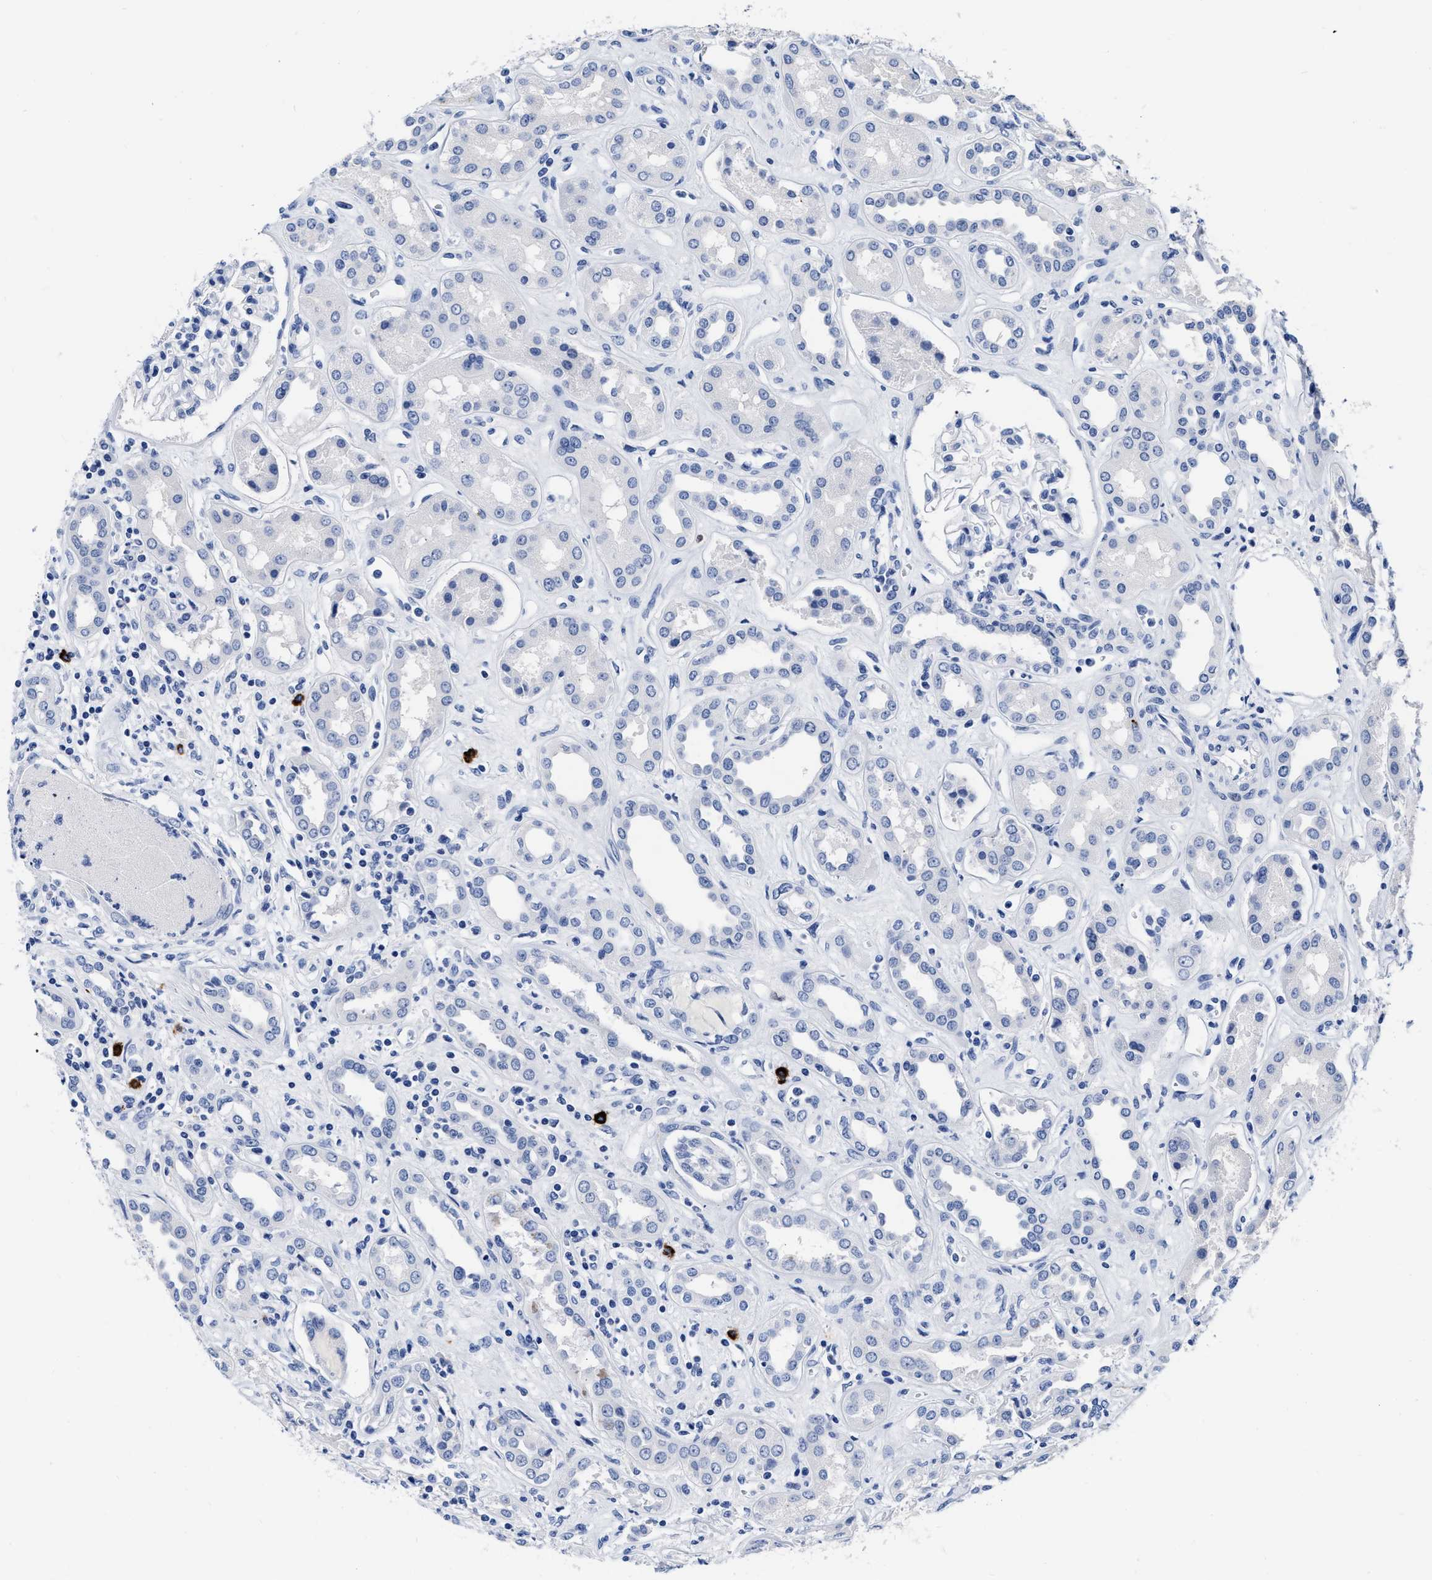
{"staining": {"intensity": "negative", "quantity": "none", "location": "none"}, "tissue": "kidney", "cell_type": "Cells in glomeruli", "image_type": "normal", "snomed": [{"axis": "morphology", "description": "Normal tissue, NOS"}, {"axis": "topography", "description": "Kidney"}], "caption": "Cells in glomeruli are negative for protein expression in unremarkable human kidney. (DAB (3,3'-diaminobenzidine) IHC, high magnification).", "gene": "CER1", "patient": {"sex": "male", "age": 59}}